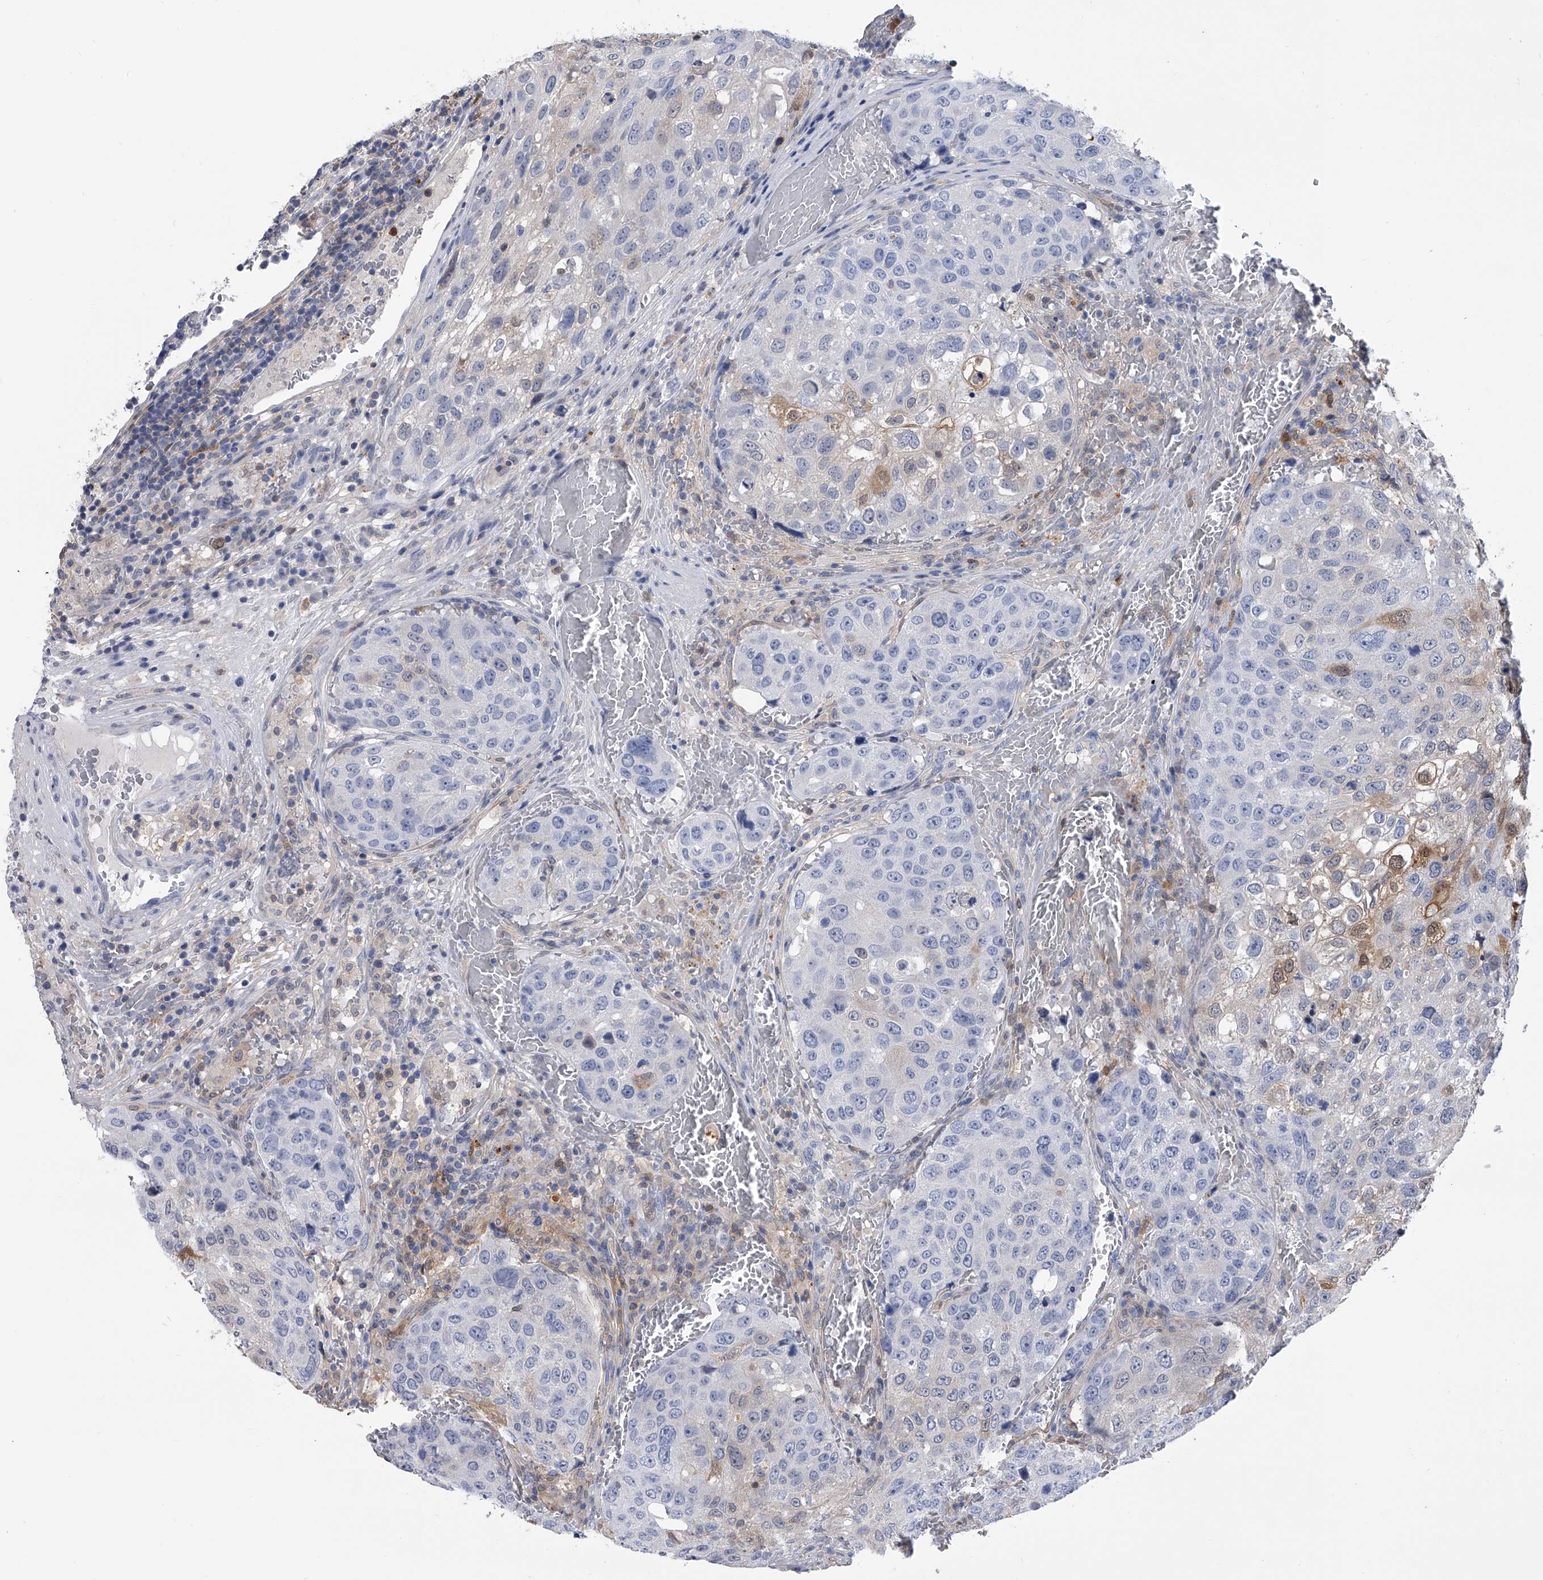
{"staining": {"intensity": "weak", "quantity": "<25%", "location": "cytoplasmic/membranous,nuclear"}, "tissue": "urothelial cancer", "cell_type": "Tumor cells", "image_type": "cancer", "snomed": [{"axis": "morphology", "description": "Urothelial carcinoma, High grade"}, {"axis": "topography", "description": "Lymph node"}, {"axis": "topography", "description": "Urinary bladder"}], "caption": "This micrograph is of urothelial carcinoma (high-grade) stained with immunohistochemistry to label a protein in brown with the nuclei are counter-stained blue. There is no expression in tumor cells.", "gene": "SERPINB9", "patient": {"sex": "male", "age": 51}}